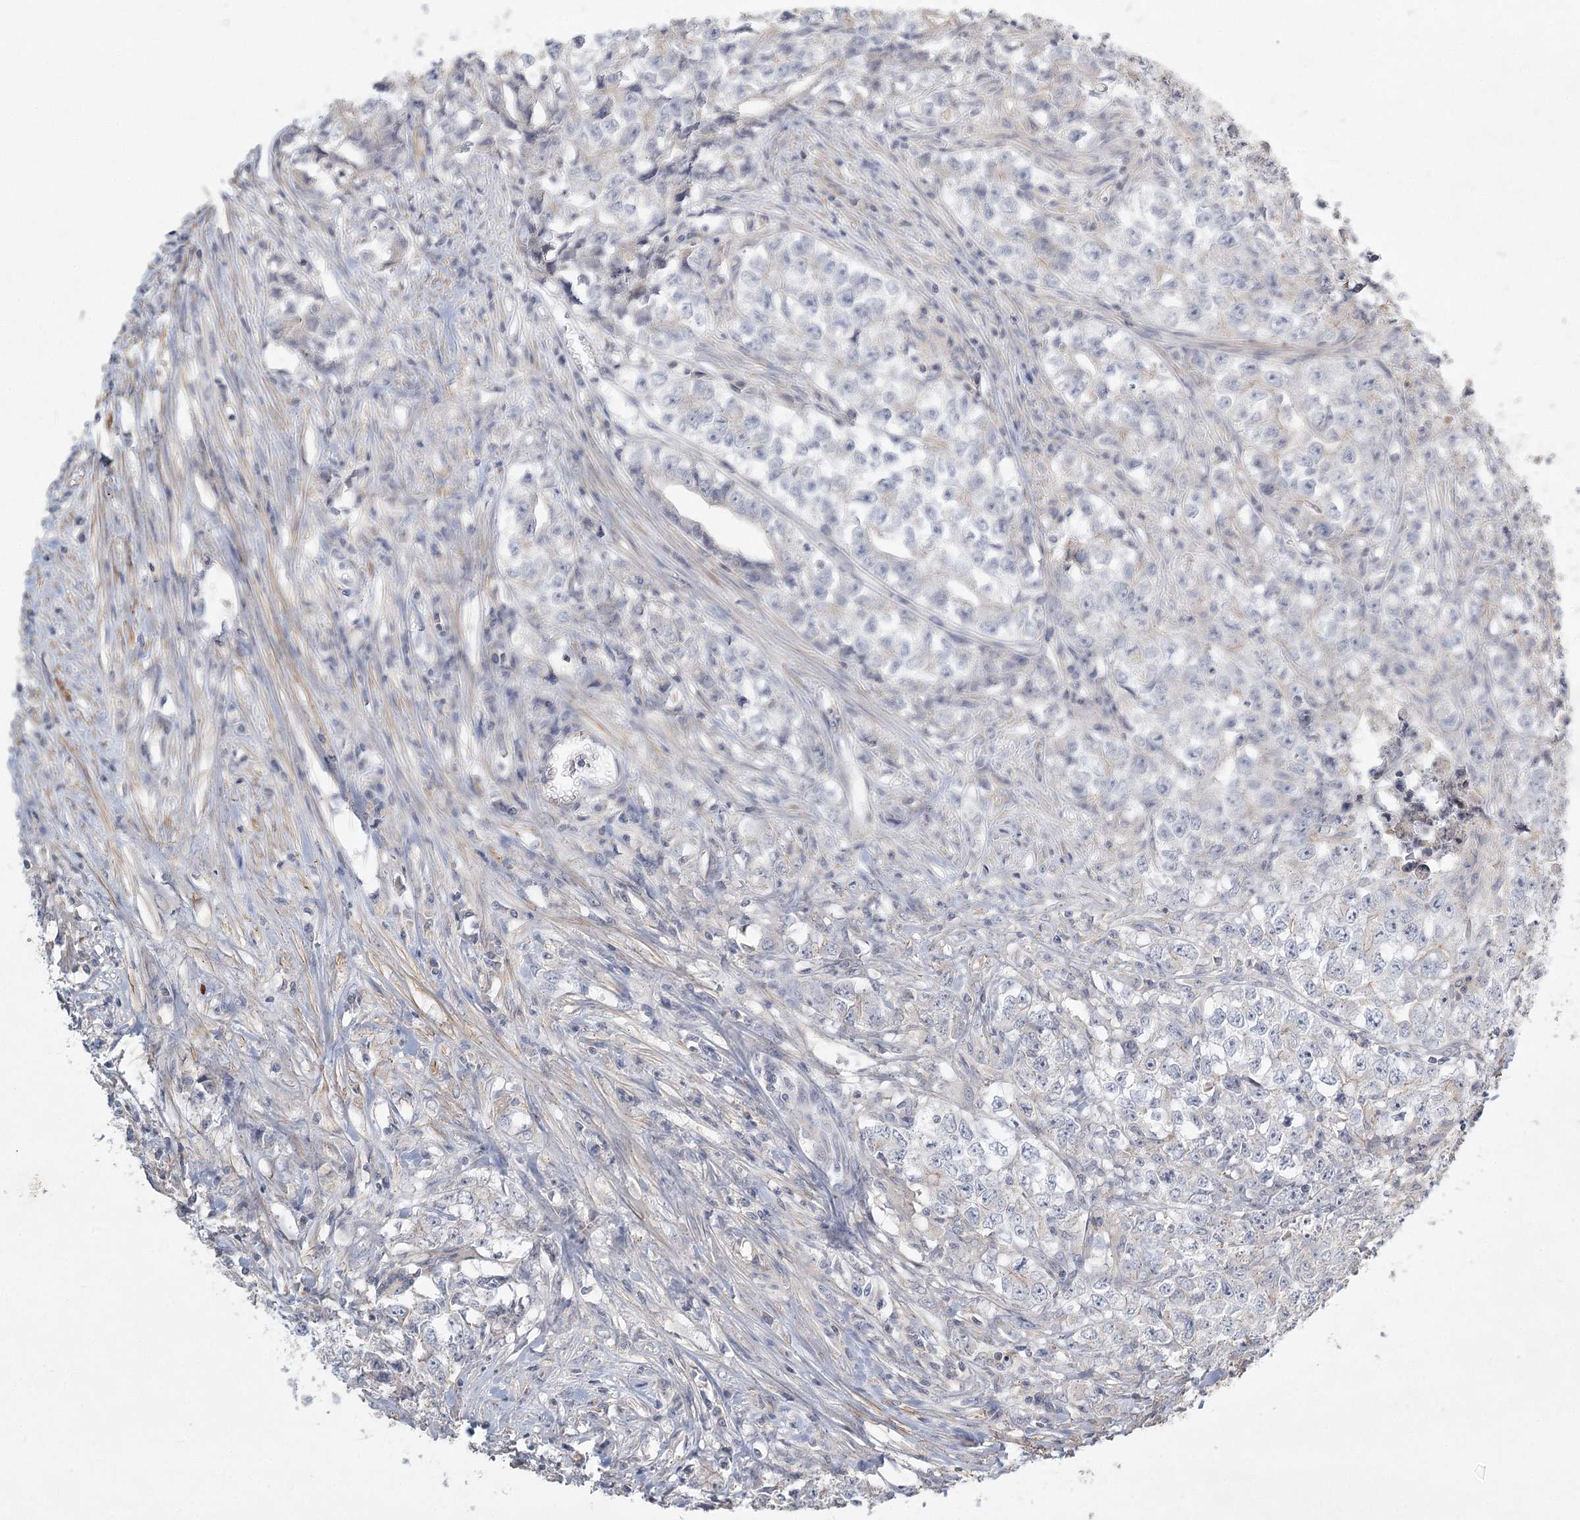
{"staining": {"intensity": "negative", "quantity": "none", "location": "none"}, "tissue": "testis cancer", "cell_type": "Tumor cells", "image_type": "cancer", "snomed": [{"axis": "morphology", "description": "Seminoma, NOS"}, {"axis": "morphology", "description": "Carcinoma, Embryonal, NOS"}, {"axis": "topography", "description": "Testis"}], "caption": "Tumor cells show no significant protein expression in seminoma (testis).", "gene": "INPP4B", "patient": {"sex": "male", "age": 43}}